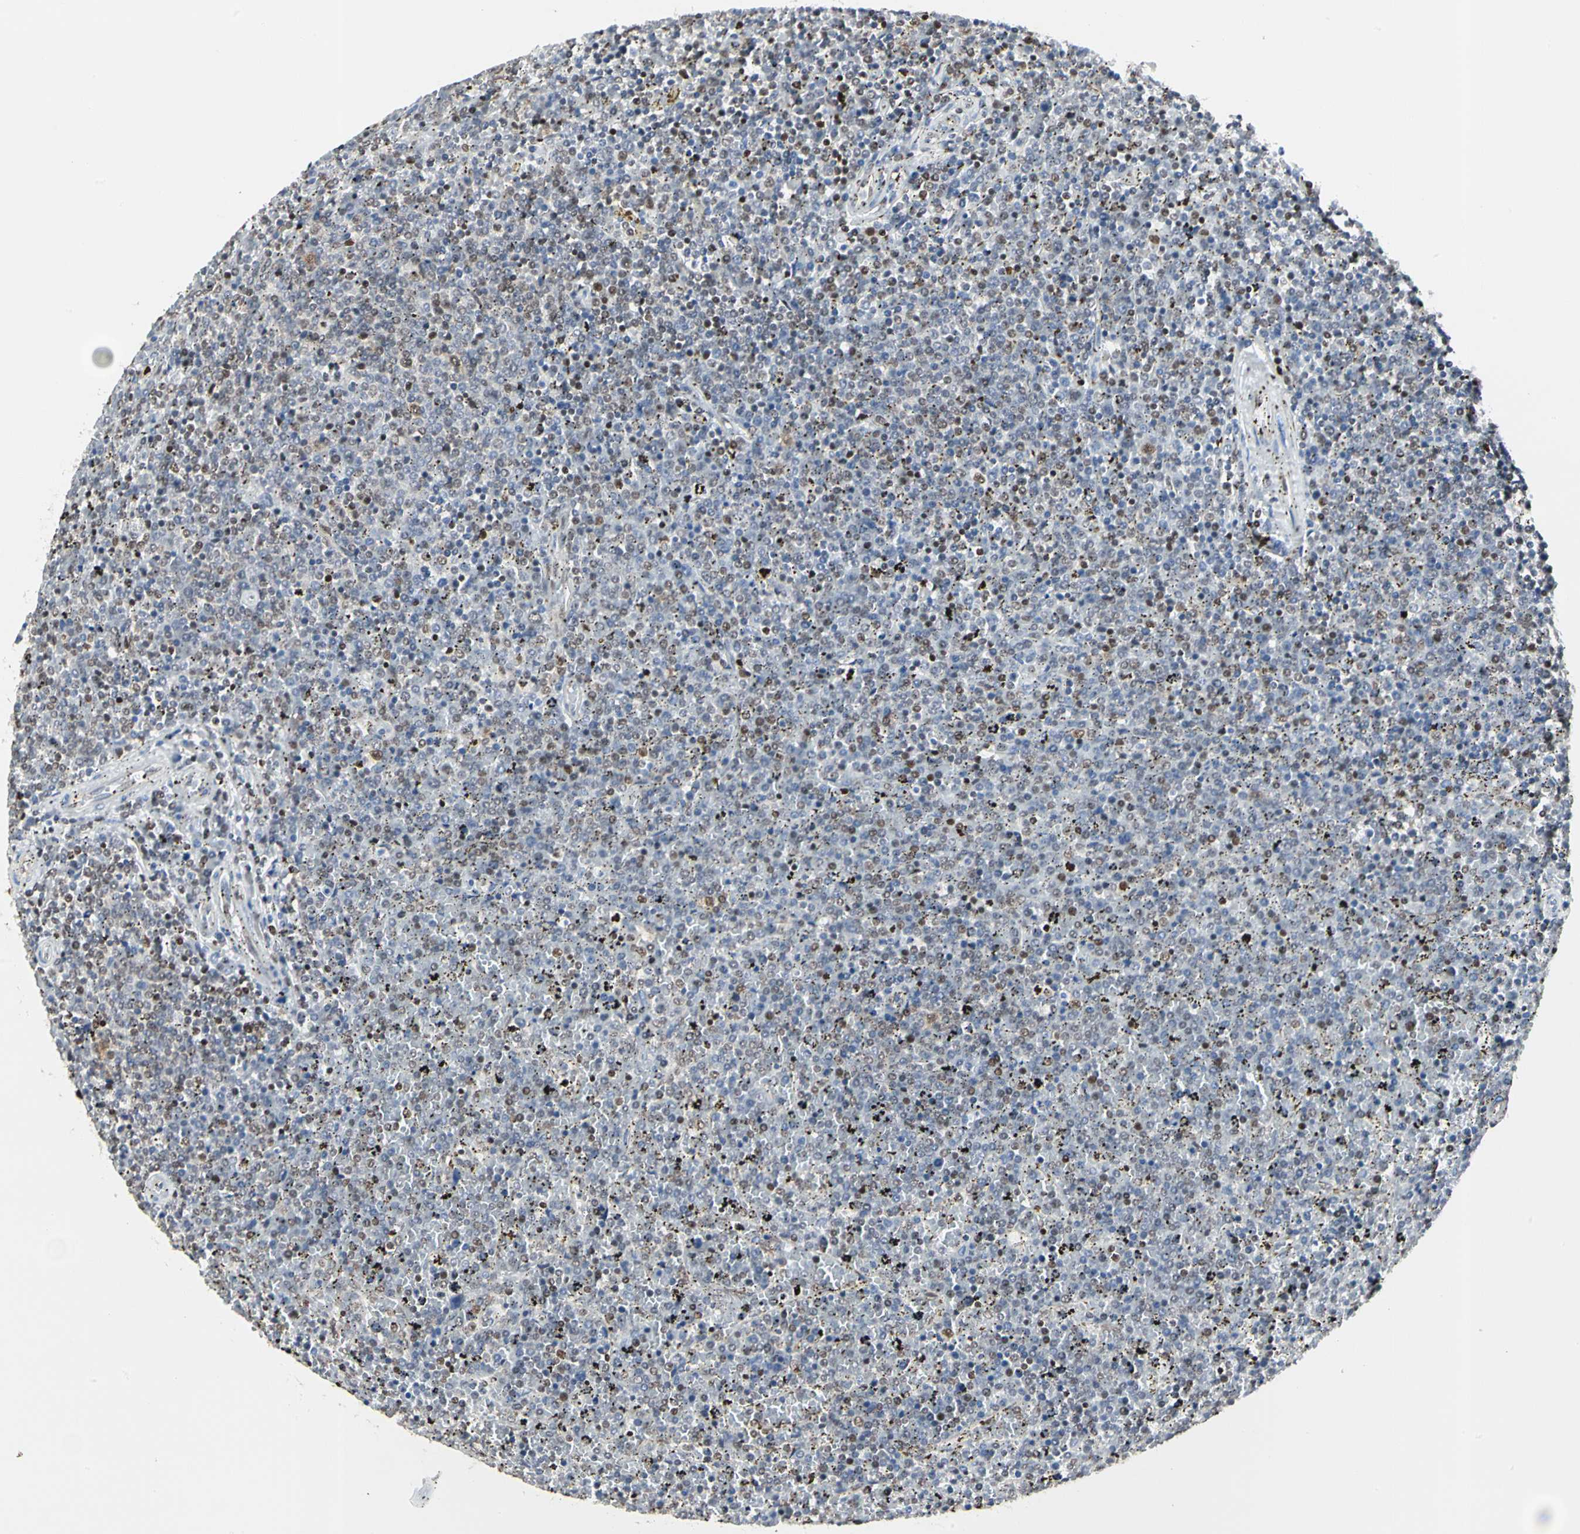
{"staining": {"intensity": "weak", "quantity": "25%-75%", "location": "nuclear"}, "tissue": "lymphoma", "cell_type": "Tumor cells", "image_type": "cancer", "snomed": [{"axis": "morphology", "description": "Malignant lymphoma, non-Hodgkin's type, Low grade"}, {"axis": "topography", "description": "Spleen"}], "caption": "This is an image of IHC staining of malignant lymphoma, non-Hodgkin's type (low-grade), which shows weak expression in the nuclear of tumor cells.", "gene": "PRMT3", "patient": {"sex": "female", "age": 77}}